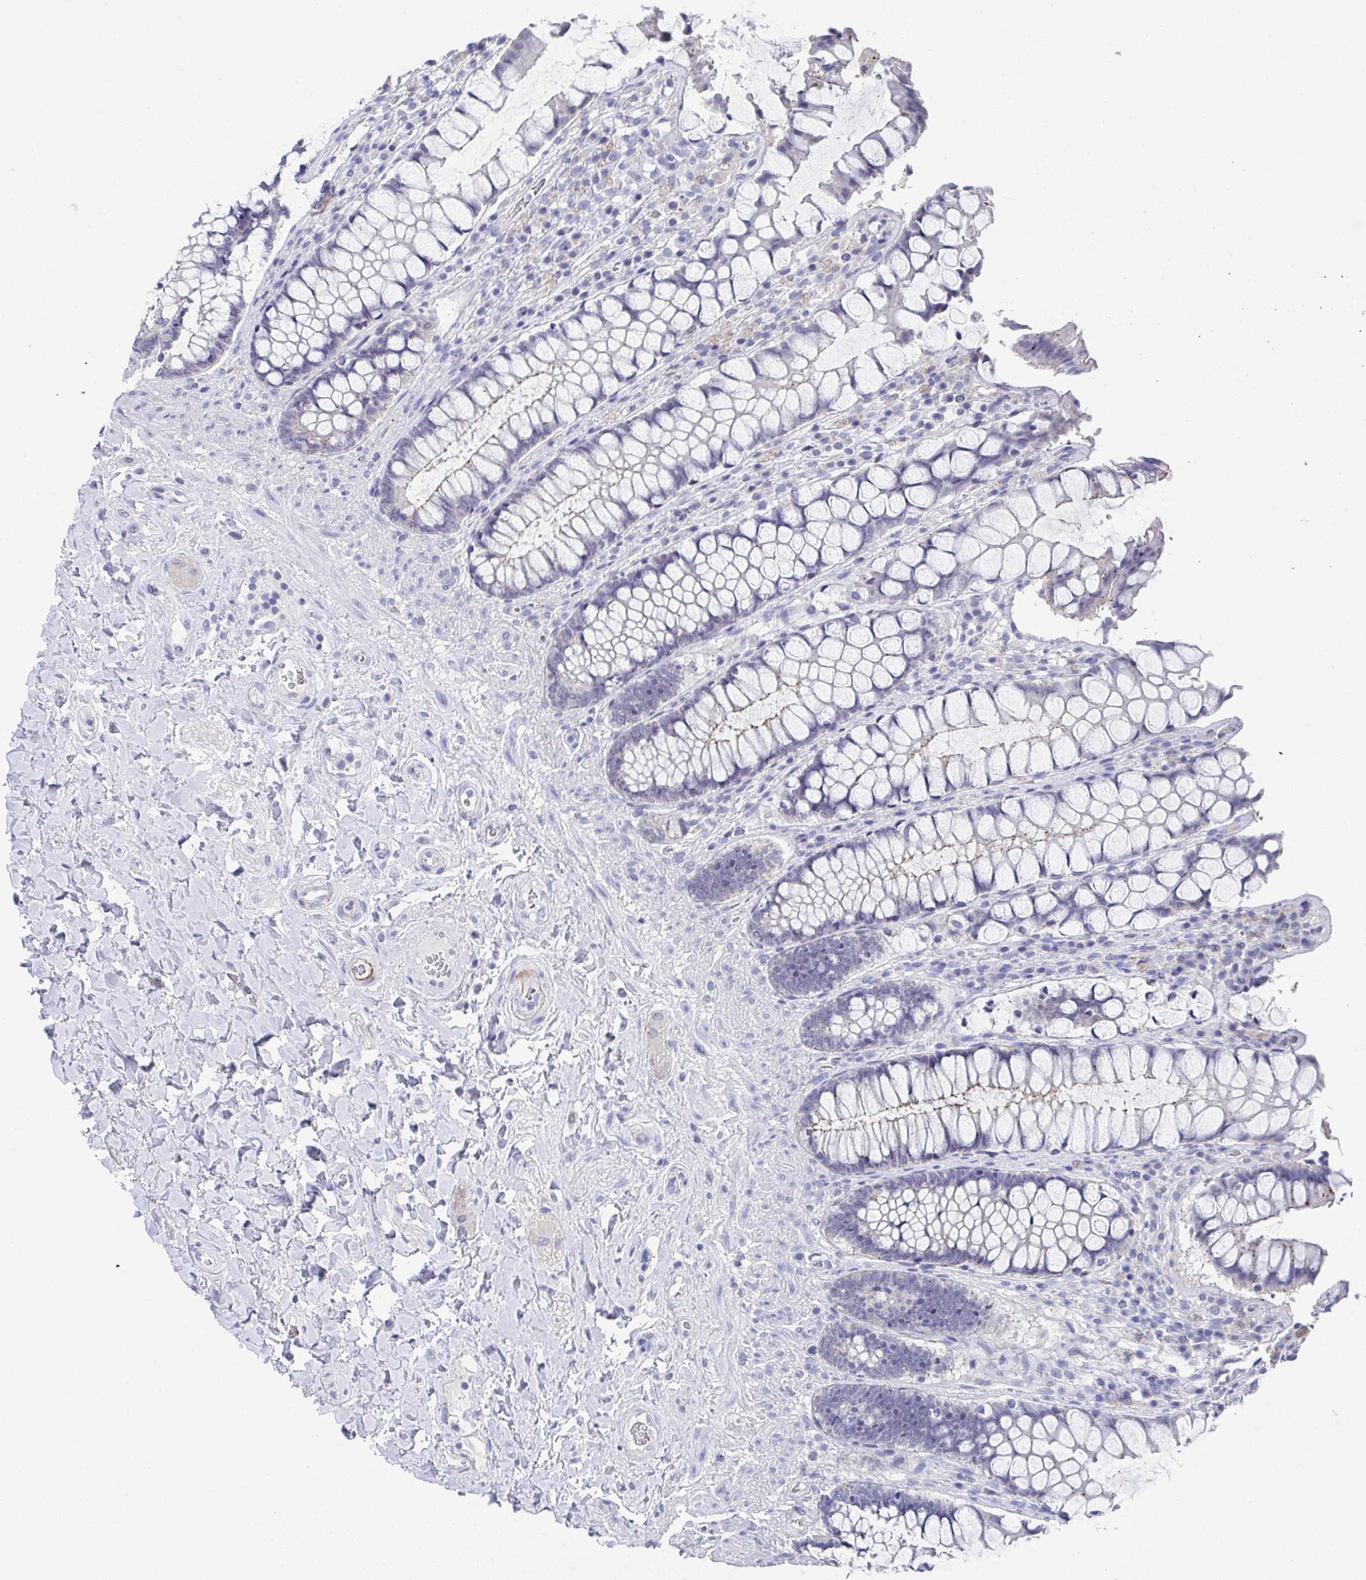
{"staining": {"intensity": "moderate", "quantity": "<25%", "location": "cytoplasmic/membranous"}, "tissue": "rectum", "cell_type": "Glandular cells", "image_type": "normal", "snomed": [{"axis": "morphology", "description": "Normal tissue, NOS"}, {"axis": "topography", "description": "Rectum"}], "caption": "DAB immunohistochemical staining of normal human rectum displays moderate cytoplasmic/membranous protein positivity in about <25% of glandular cells.", "gene": "TNFRSF8", "patient": {"sex": "female", "age": 58}}